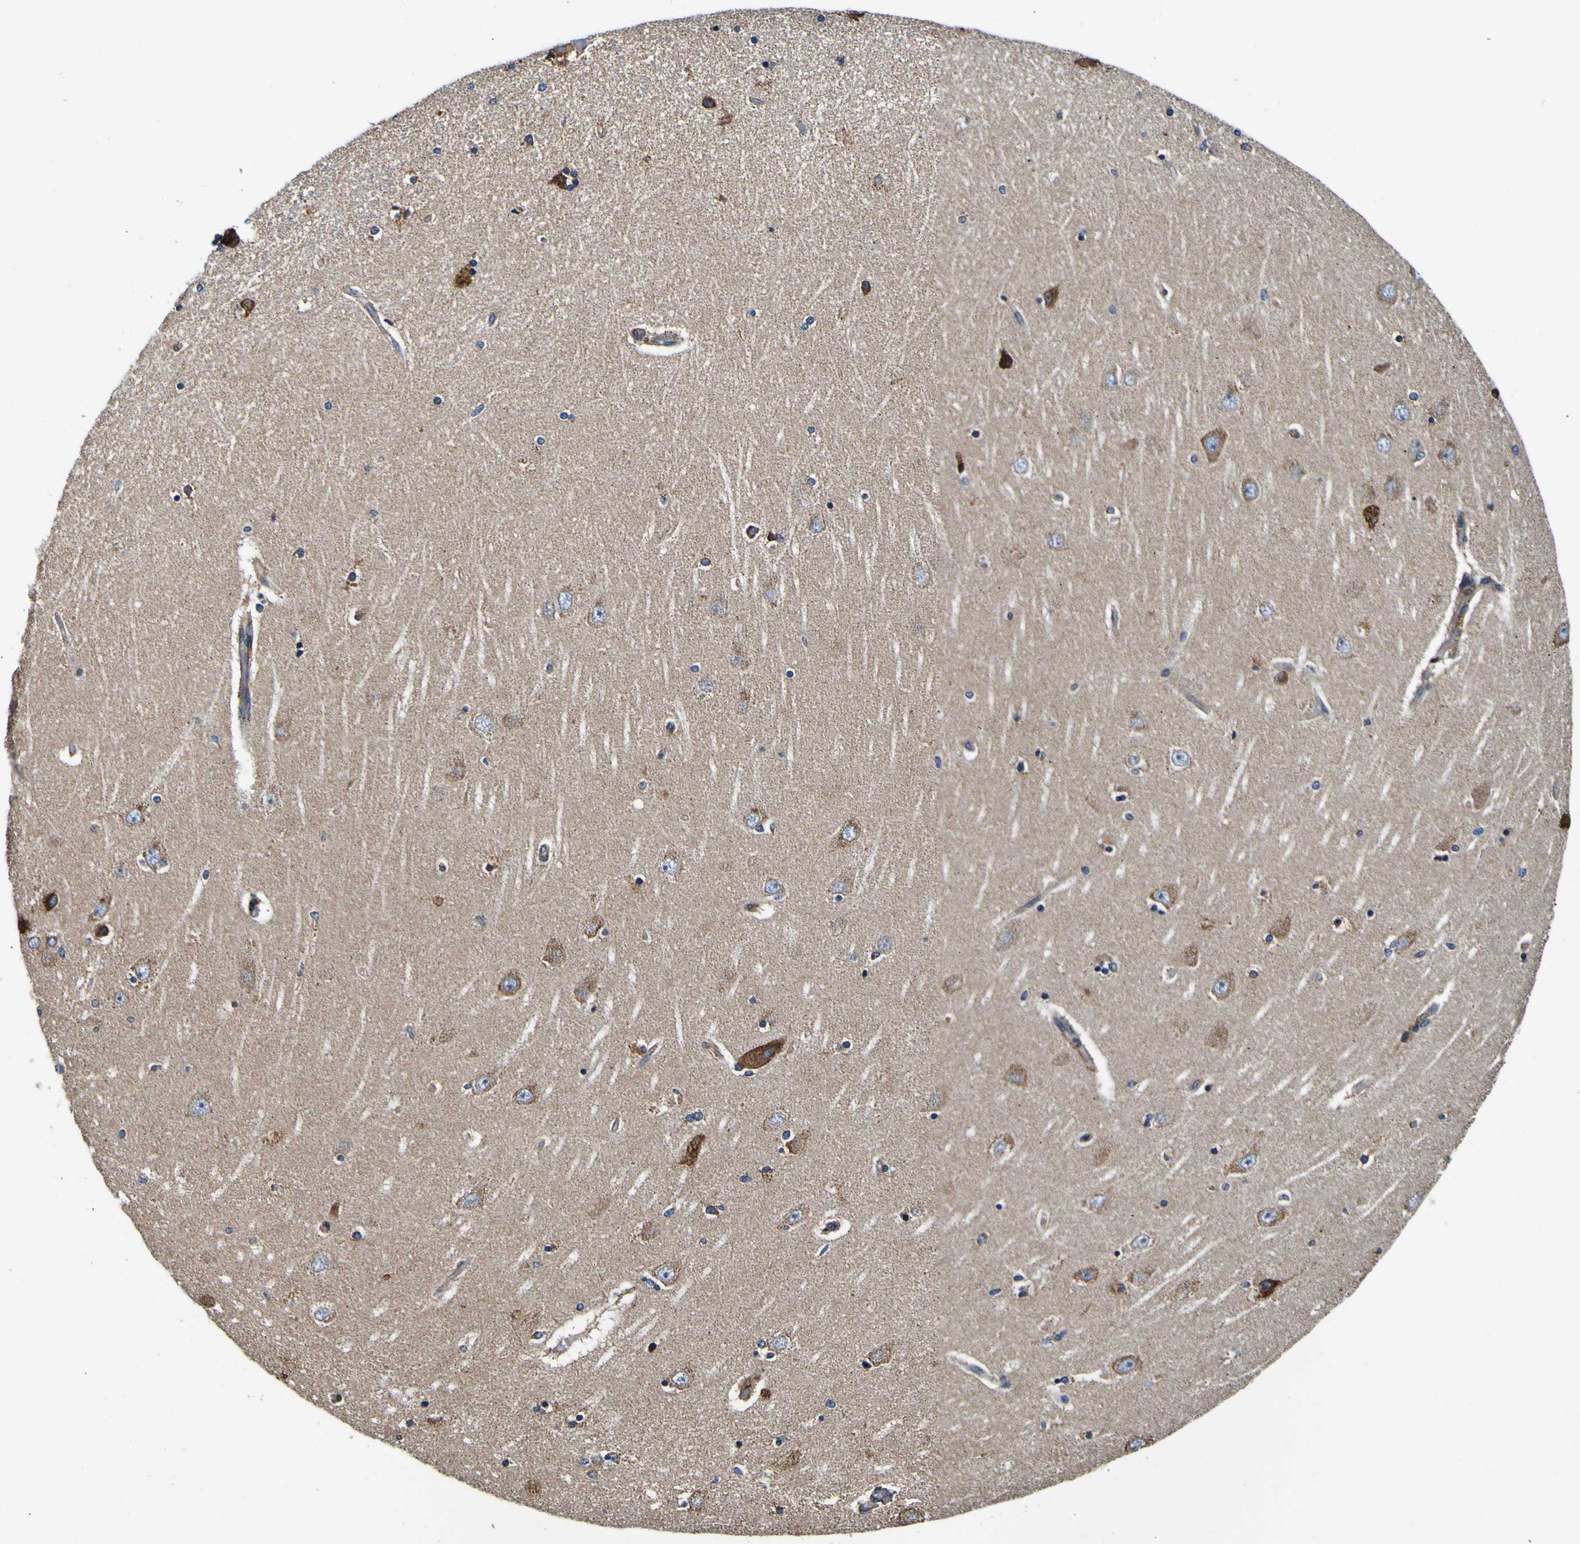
{"staining": {"intensity": "moderate", "quantity": "<25%", "location": "cytoplasmic/membranous"}, "tissue": "hippocampus", "cell_type": "Glial cells", "image_type": "normal", "snomed": [{"axis": "morphology", "description": "Normal tissue, NOS"}, {"axis": "topography", "description": "Hippocampus"}], "caption": "Immunohistochemistry (IHC) (DAB) staining of benign human hippocampus demonstrates moderate cytoplasmic/membranous protein staining in approximately <25% of glial cells.", "gene": "INPP5A", "patient": {"sex": "female", "age": 54}}